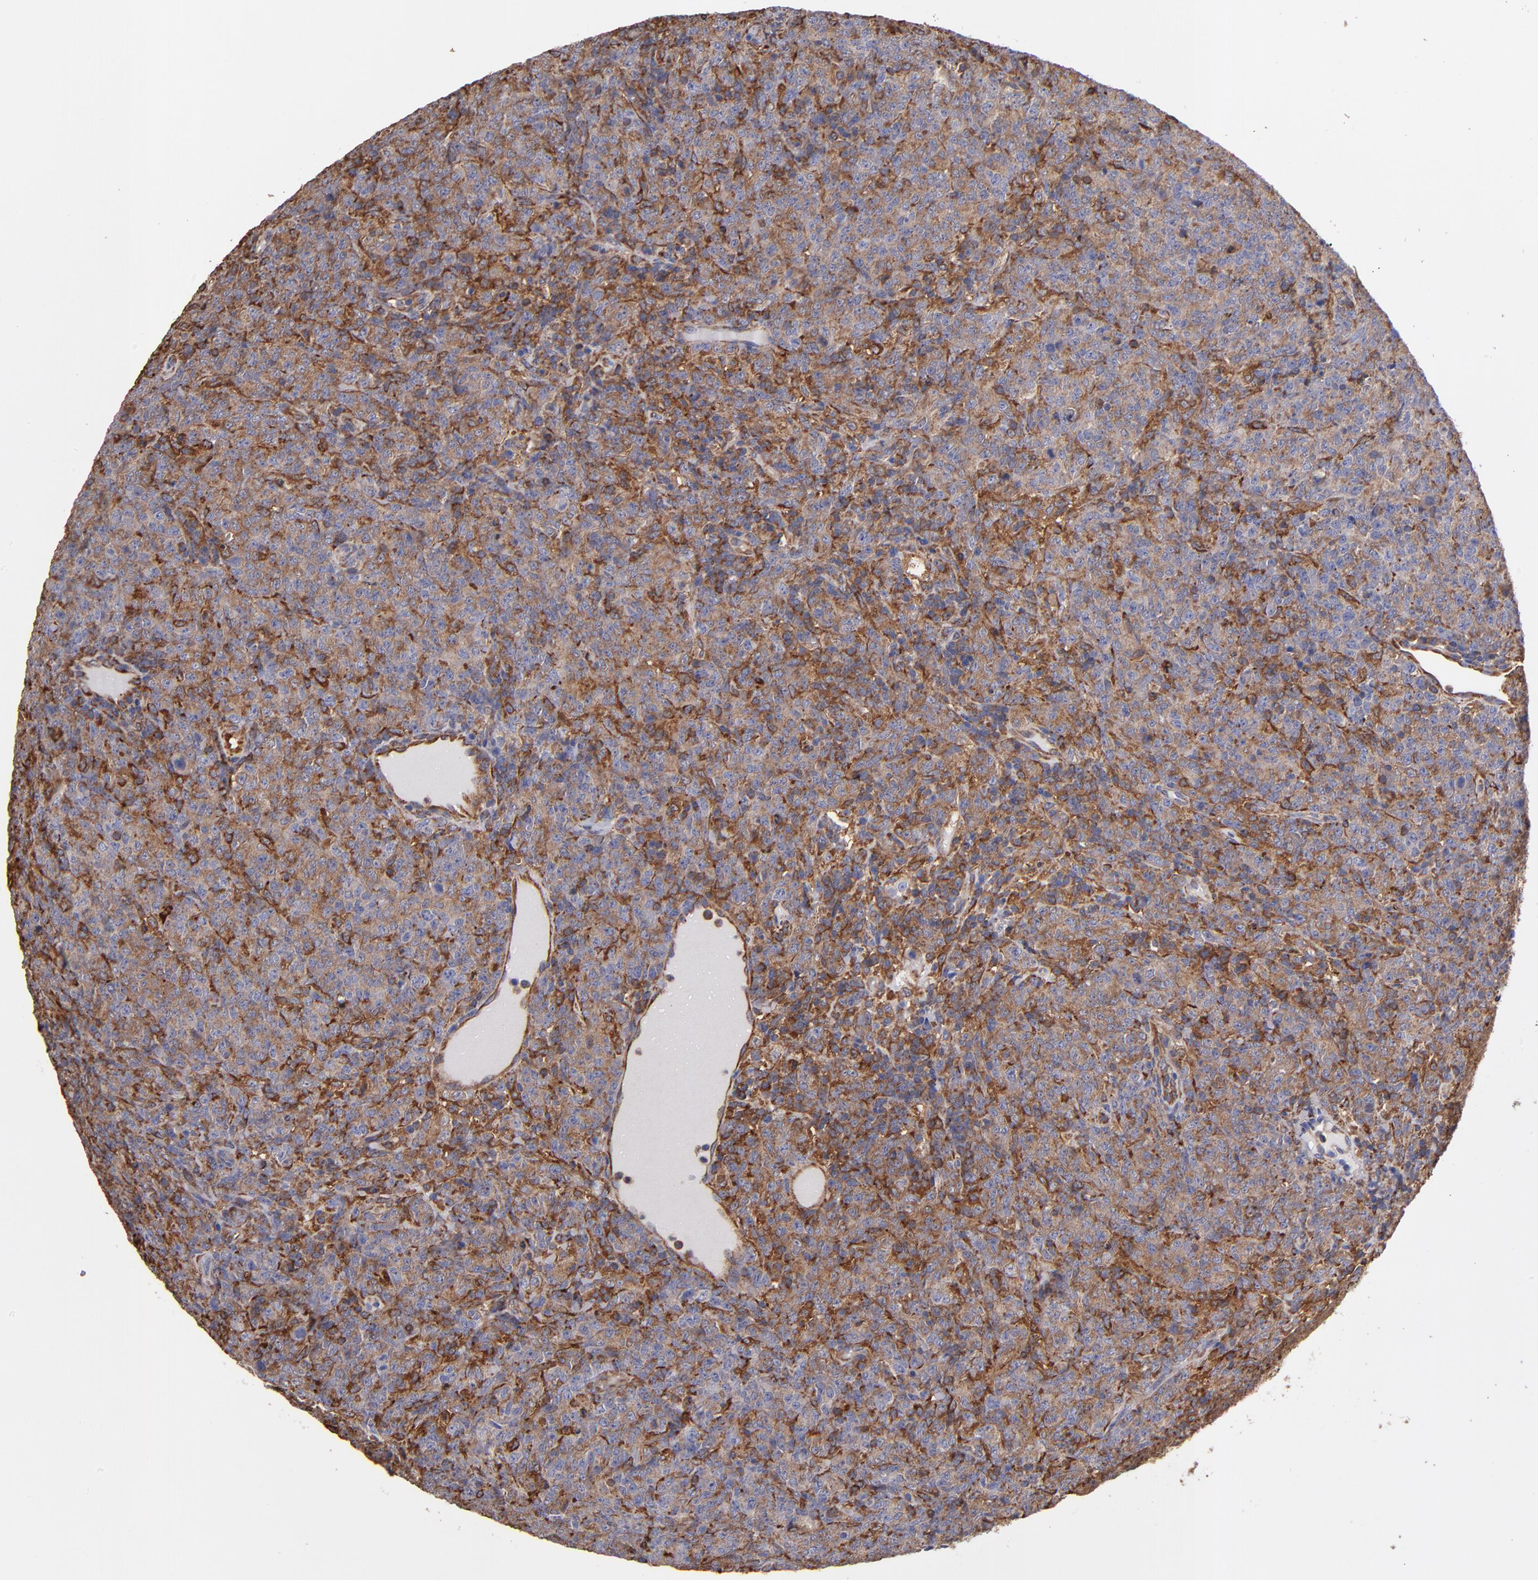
{"staining": {"intensity": "moderate", "quantity": "25%-75%", "location": "cytoplasmic/membranous"}, "tissue": "lymphoma", "cell_type": "Tumor cells", "image_type": "cancer", "snomed": [{"axis": "morphology", "description": "Malignant lymphoma, non-Hodgkin's type, High grade"}, {"axis": "topography", "description": "Tonsil"}], "caption": "Approximately 25%-75% of tumor cells in human lymphoma show moderate cytoplasmic/membranous protein staining as visualized by brown immunohistochemical staining.", "gene": "MVP", "patient": {"sex": "female", "age": 36}}